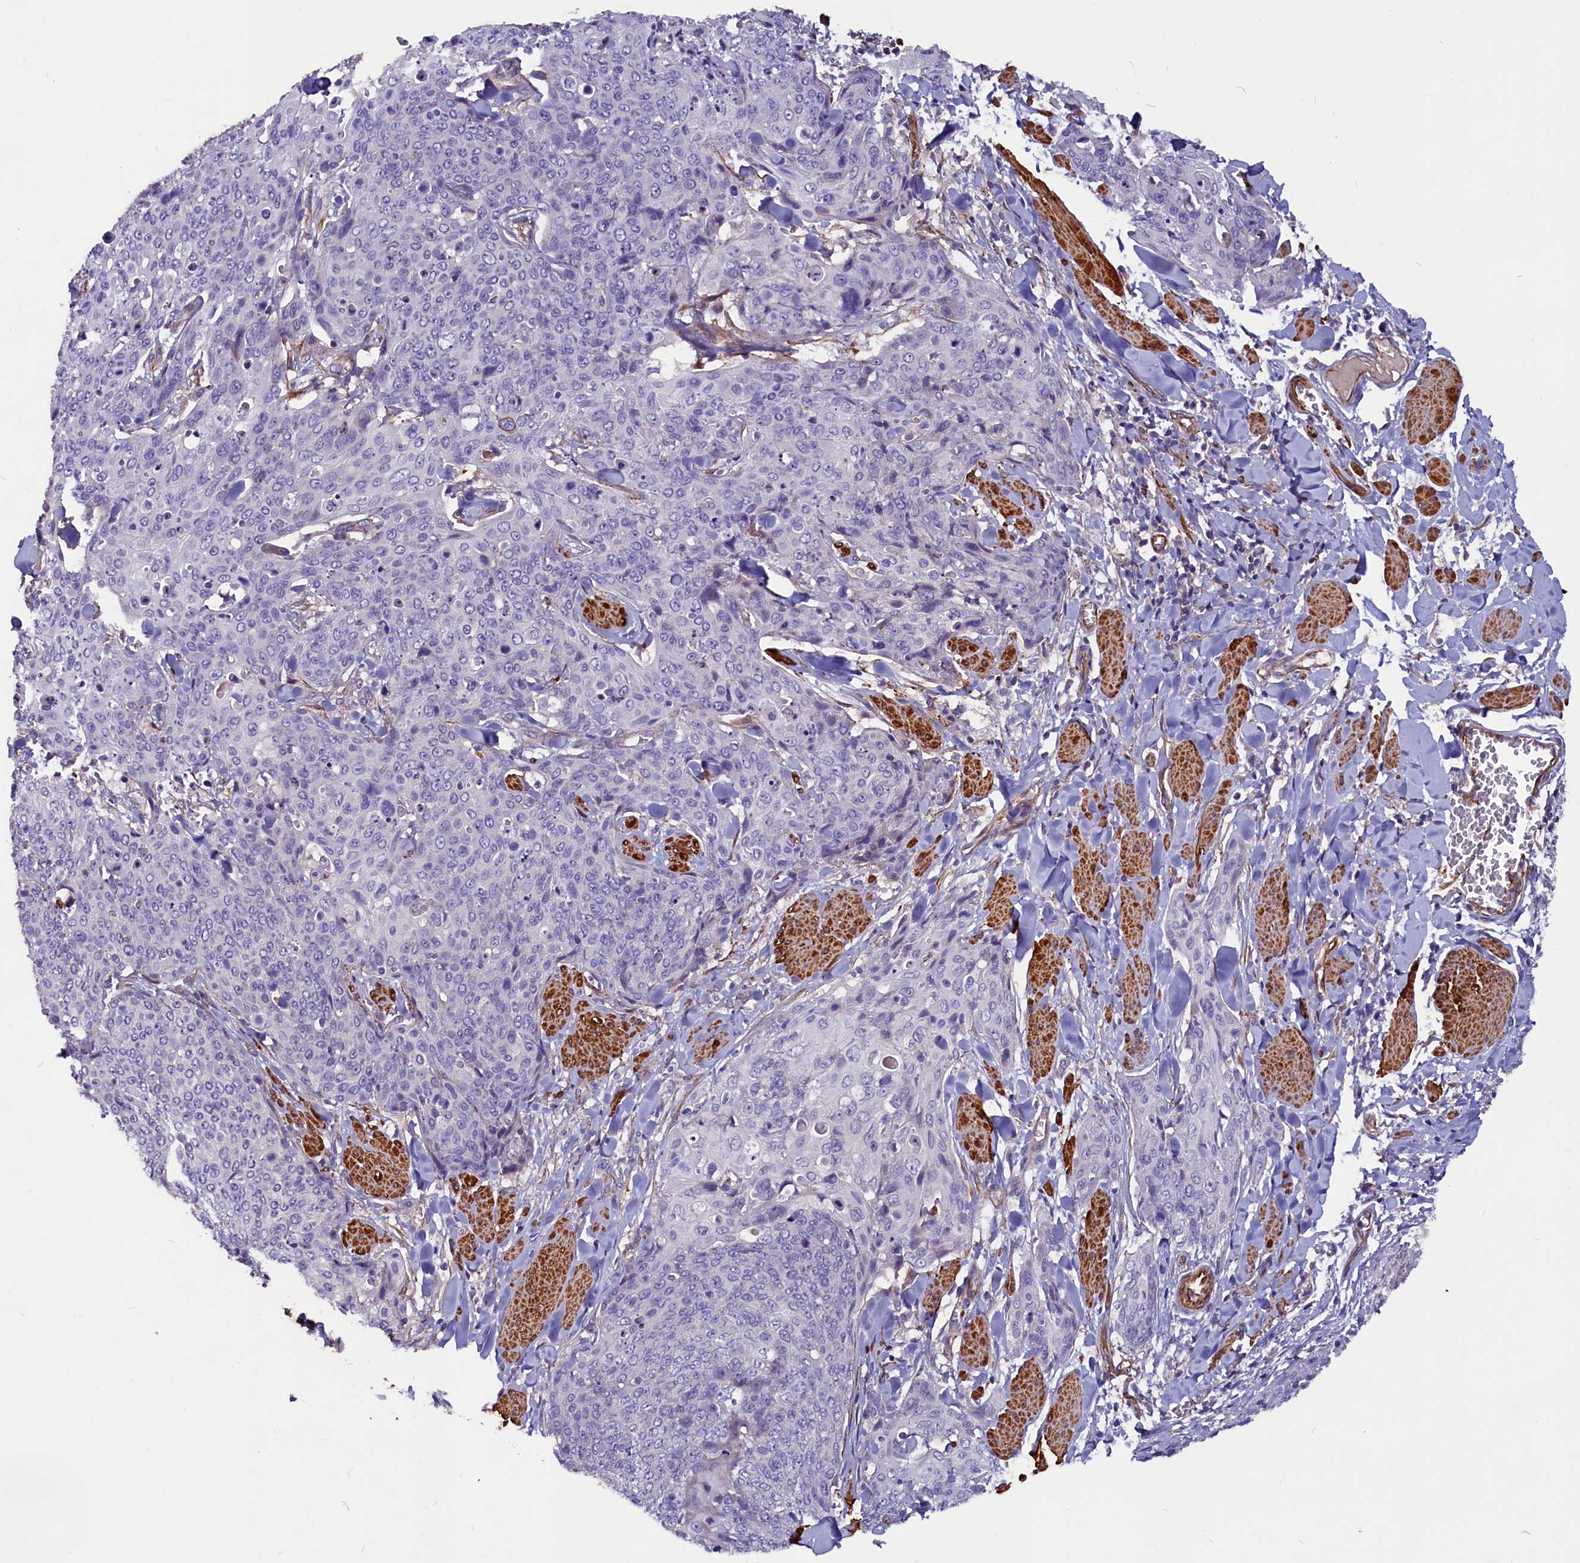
{"staining": {"intensity": "negative", "quantity": "none", "location": "none"}, "tissue": "skin cancer", "cell_type": "Tumor cells", "image_type": "cancer", "snomed": [{"axis": "morphology", "description": "Squamous cell carcinoma, NOS"}, {"axis": "topography", "description": "Skin"}, {"axis": "topography", "description": "Vulva"}], "caption": "IHC histopathology image of neoplastic tissue: squamous cell carcinoma (skin) stained with DAB exhibits no significant protein positivity in tumor cells.", "gene": "ZNF749", "patient": {"sex": "female", "age": 85}}